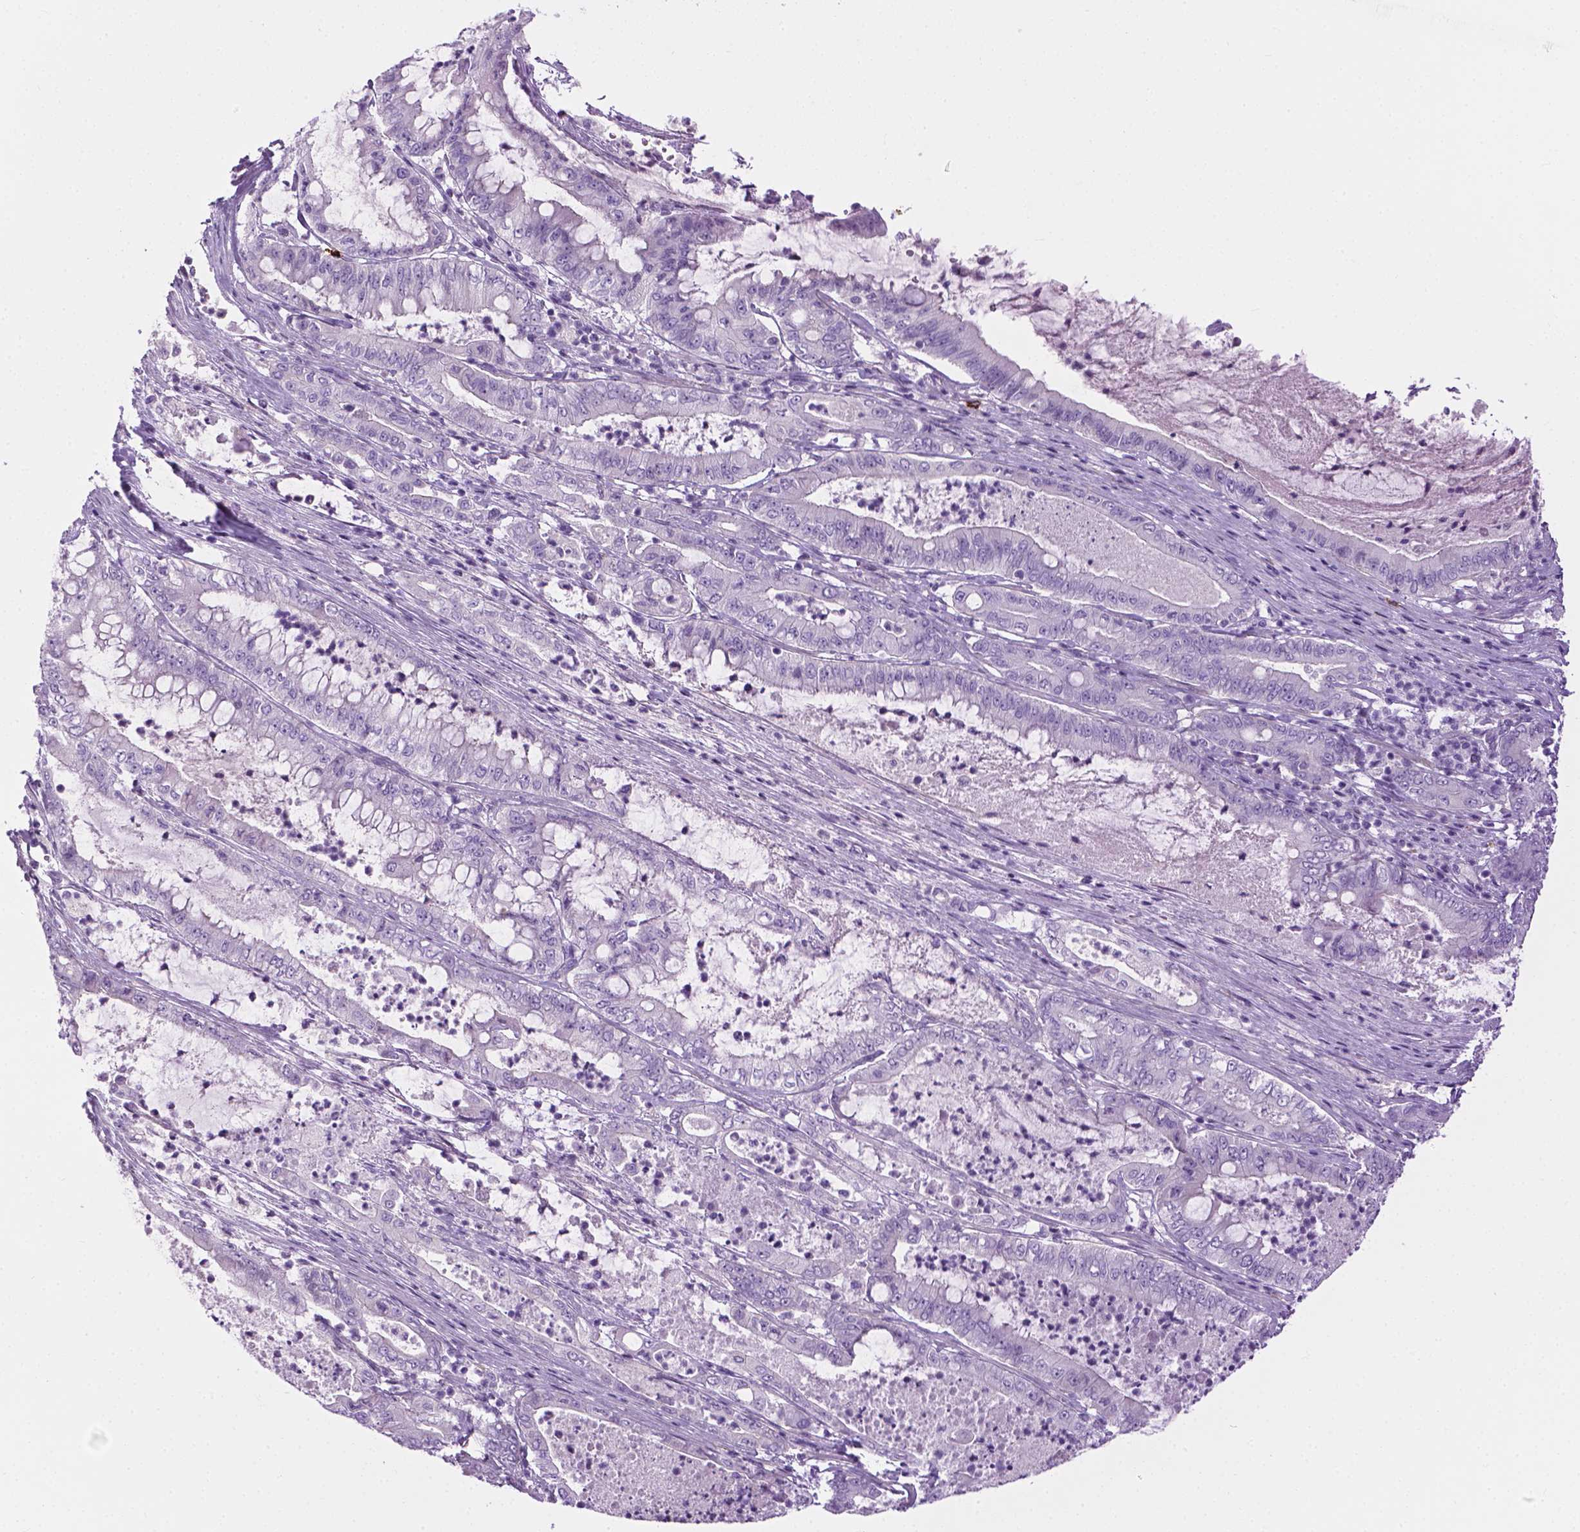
{"staining": {"intensity": "negative", "quantity": "none", "location": "none"}, "tissue": "pancreatic cancer", "cell_type": "Tumor cells", "image_type": "cancer", "snomed": [{"axis": "morphology", "description": "Adenocarcinoma, NOS"}, {"axis": "topography", "description": "Pancreas"}], "caption": "A high-resolution histopathology image shows immunohistochemistry (IHC) staining of pancreatic cancer, which shows no significant expression in tumor cells.", "gene": "SPECC1L", "patient": {"sex": "male", "age": 71}}